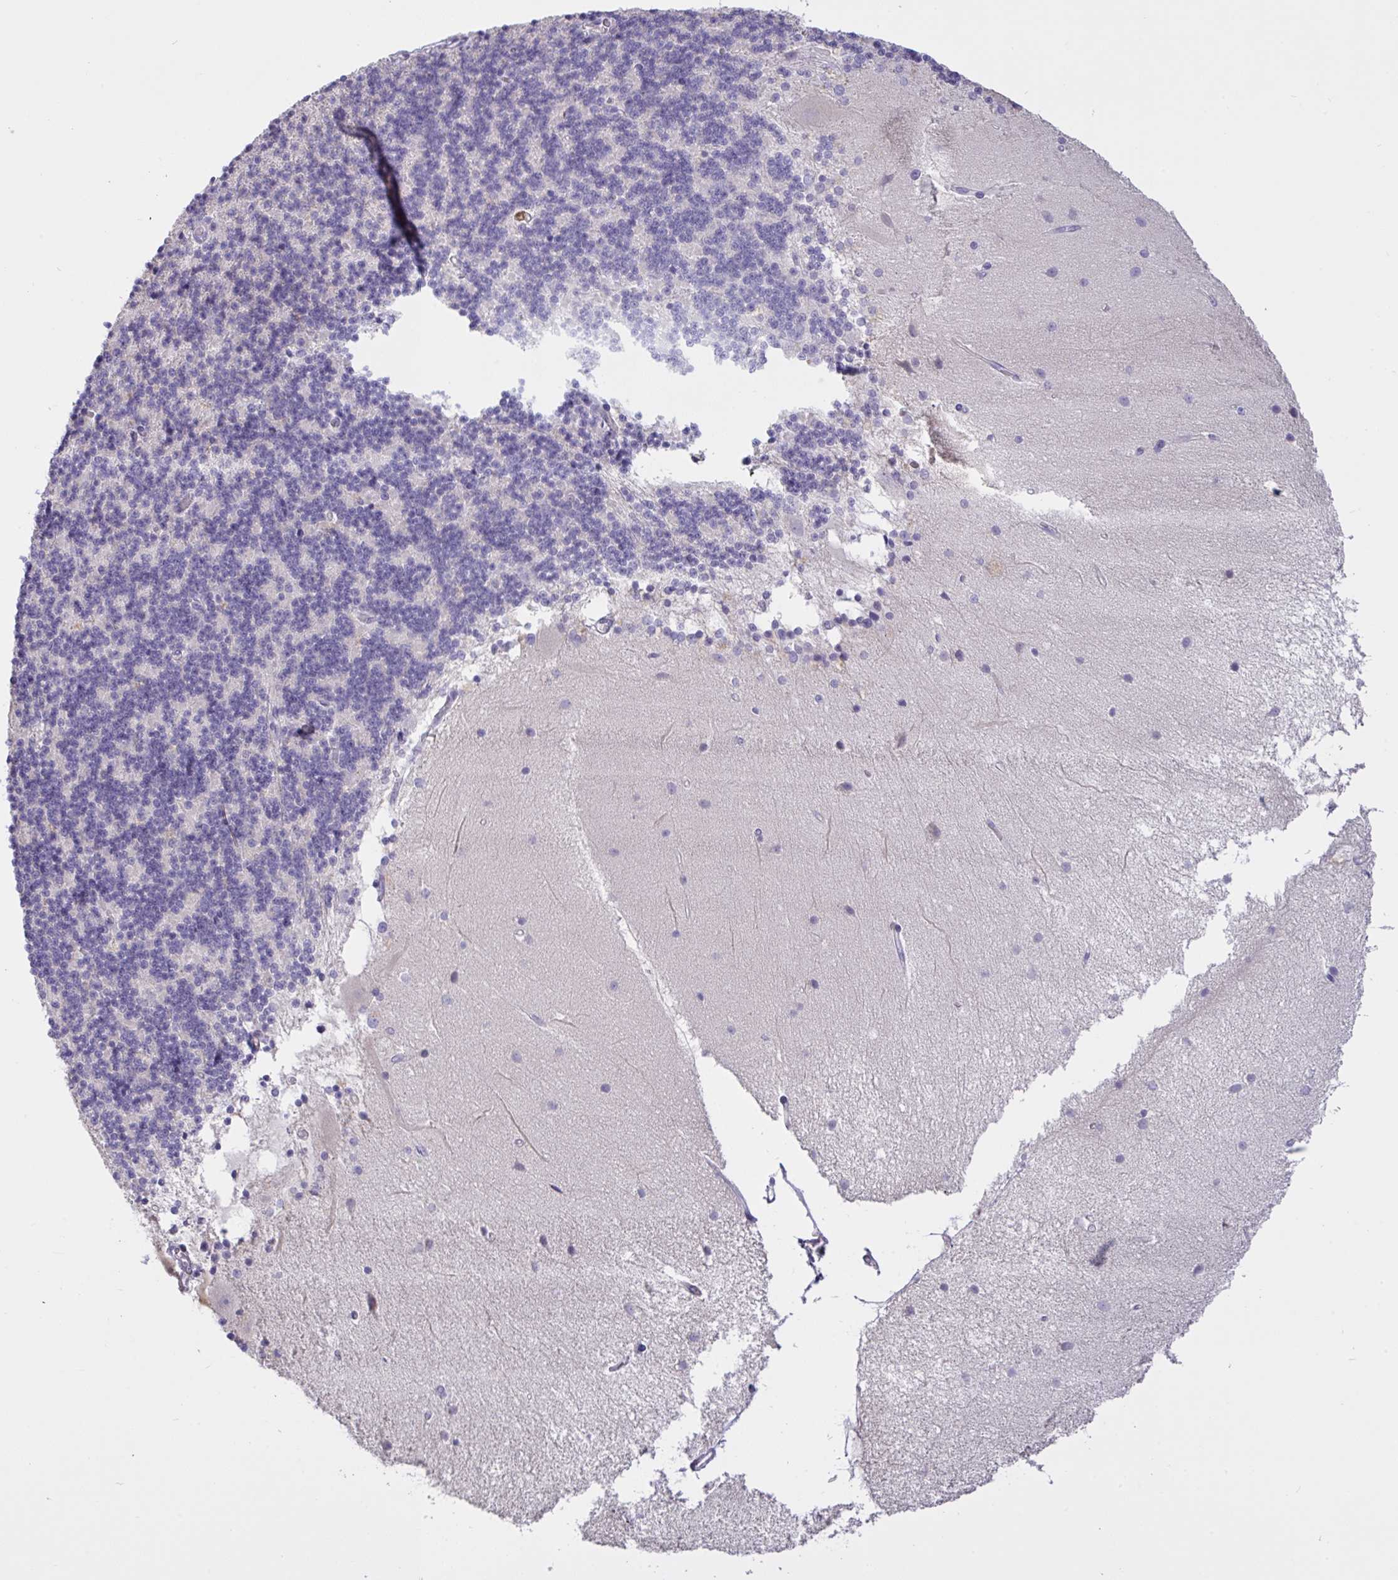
{"staining": {"intensity": "negative", "quantity": "none", "location": "none"}, "tissue": "cerebellum", "cell_type": "Cells in granular layer", "image_type": "normal", "snomed": [{"axis": "morphology", "description": "Normal tissue, NOS"}, {"axis": "topography", "description": "Cerebellum"}], "caption": "High power microscopy image of an IHC histopathology image of benign cerebellum, revealing no significant expression in cells in granular layer. (Stains: DAB IHC with hematoxylin counter stain, Microscopy: brightfield microscopy at high magnification).", "gene": "TMEM41A", "patient": {"sex": "female", "age": 54}}